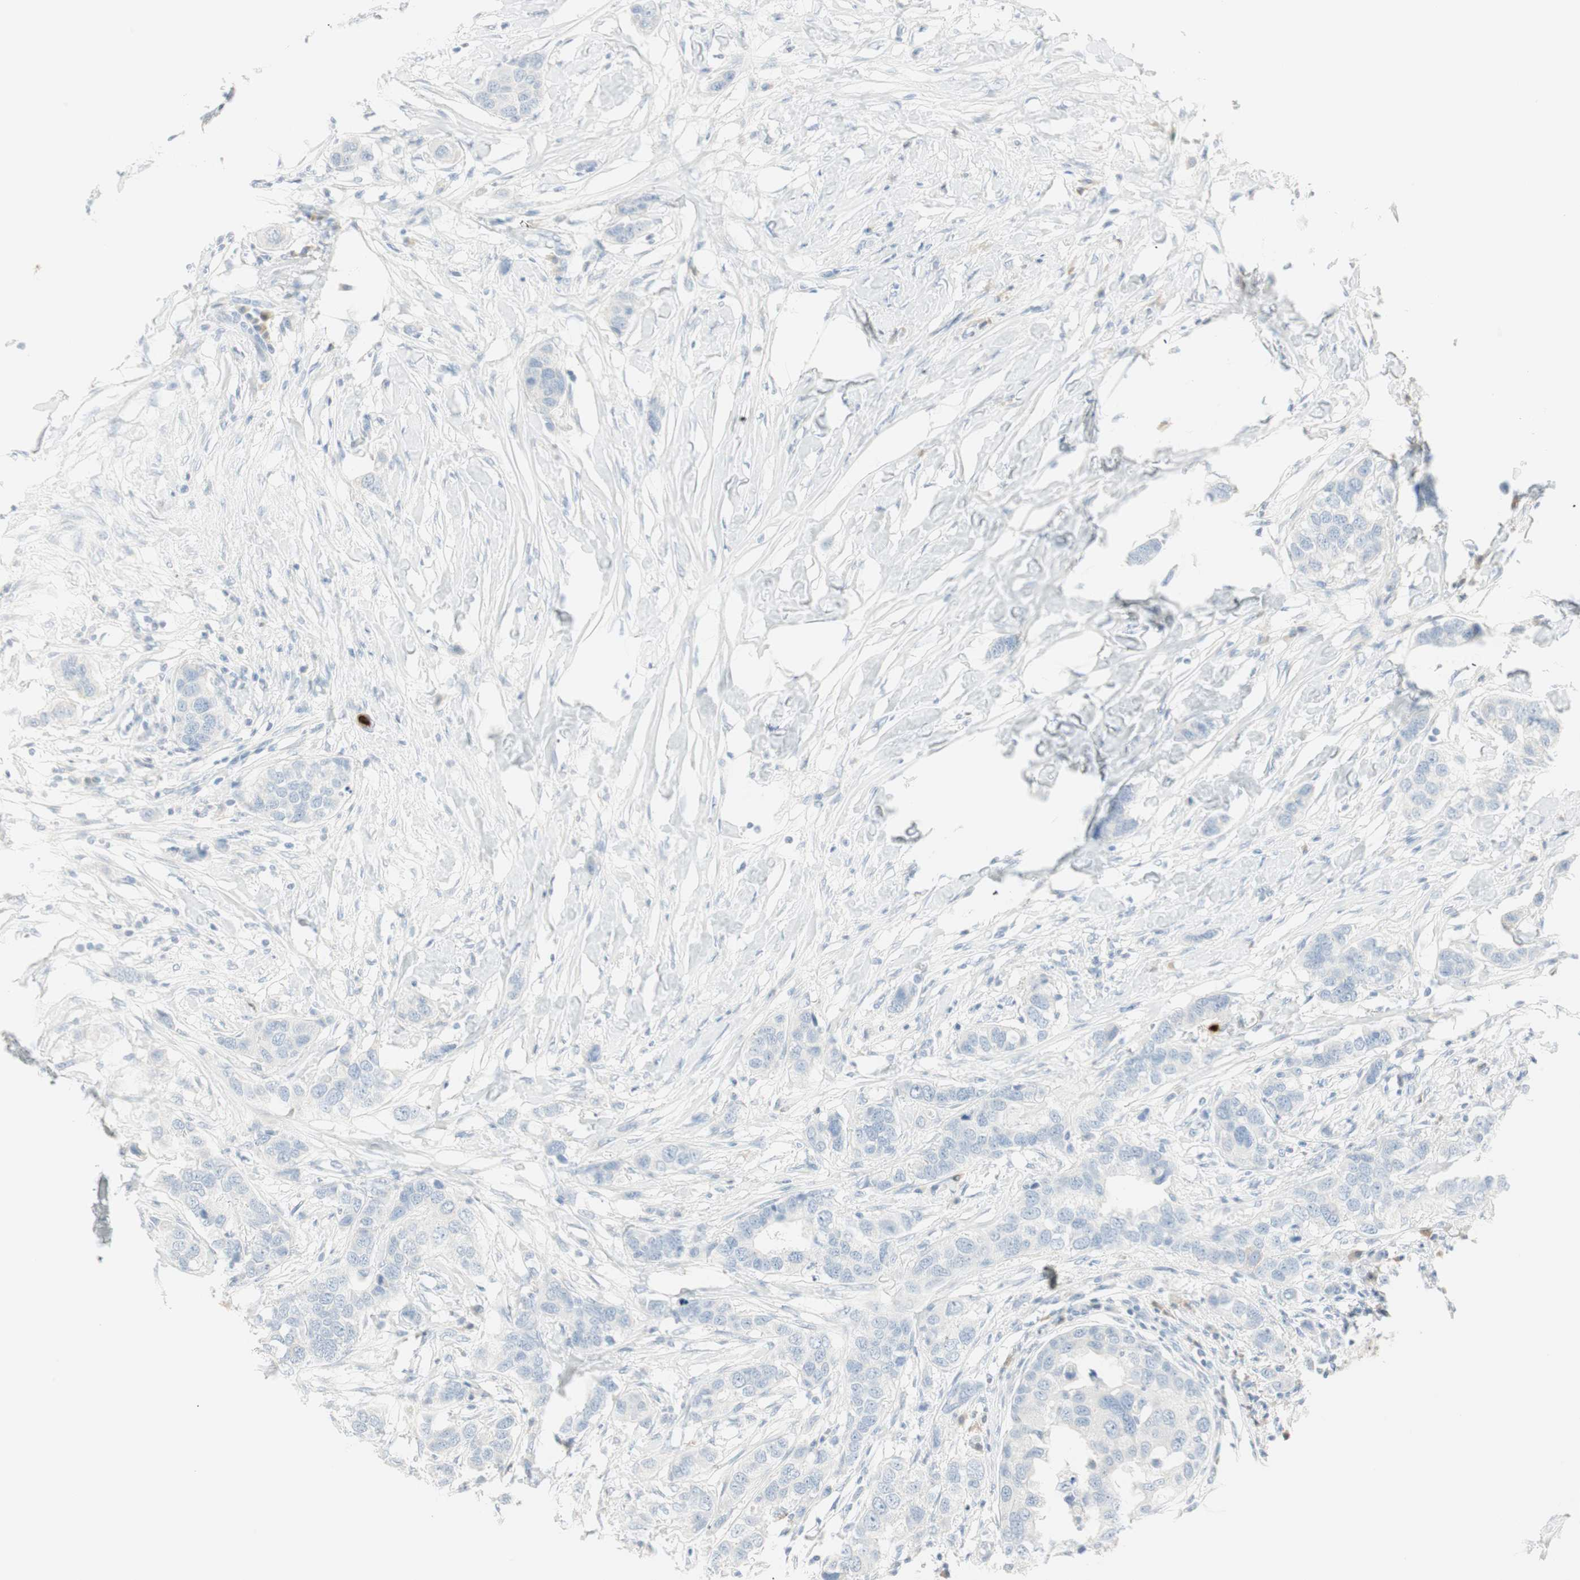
{"staining": {"intensity": "negative", "quantity": "none", "location": "none"}, "tissue": "breast cancer", "cell_type": "Tumor cells", "image_type": "cancer", "snomed": [{"axis": "morphology", "description": "Duct carcinoma"}, {"axis": "topography", "description": "Breast"}], "caption": "High magnification brightfield microscopy of breast cancer (infiltrating ductal carcinoma) stained with DAB (3,3'-diaminobenzidine) (brown) and counterstained with hematoxylin (blue): tumor cells show no significant expression.", "gene": "PRTN3", "patient": {"sex": "female", "age": 50}}